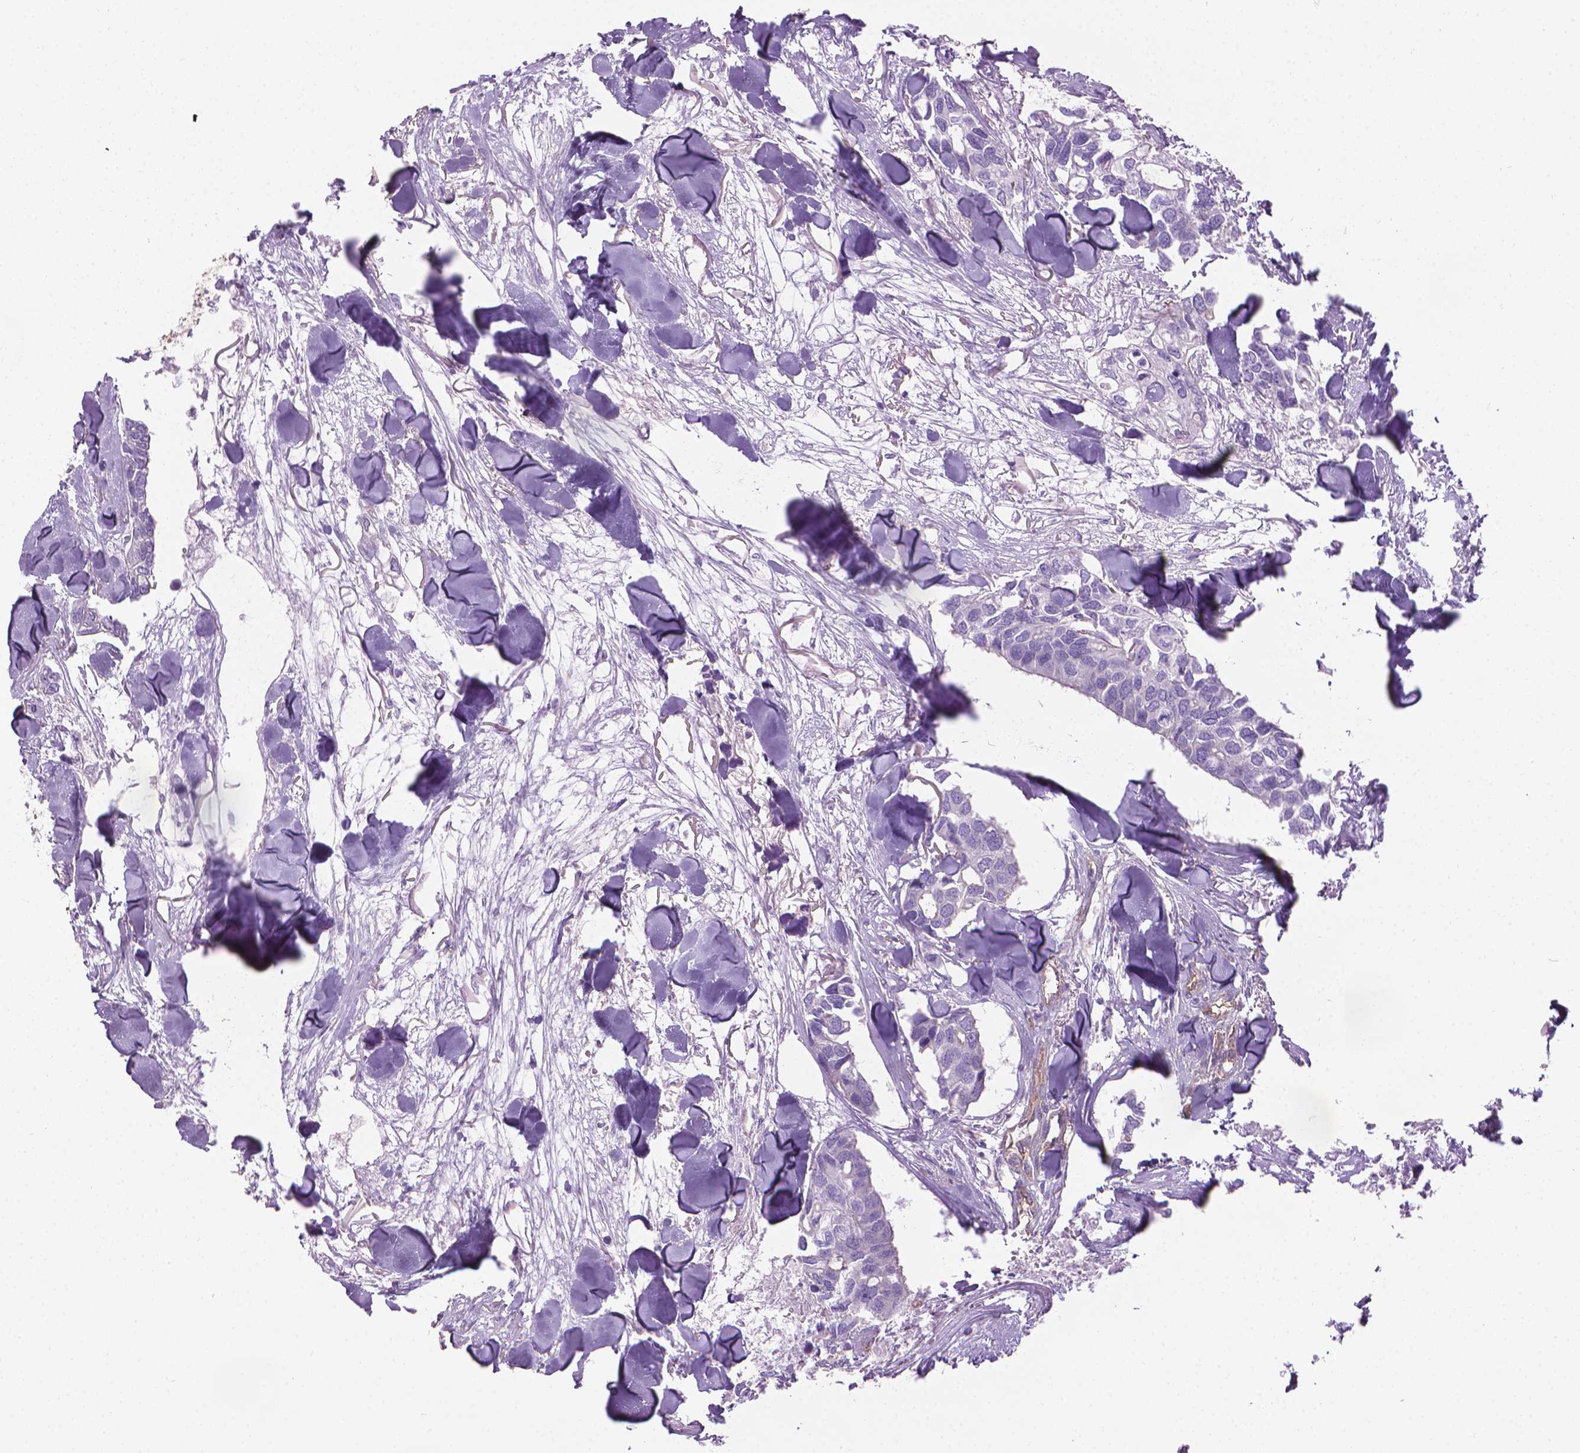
{"staining": {"intensity": "negative", "quantity": "none", "location": "none"}, "tissue": "breast cancer", "cell_type": "Tumor cells", "image_type": "cancer", "snomed": [{"axis": "morphology", "description": "Duct carcinoma"}, {"axis": "topography", "description": "Breast"}], "caption": "The image exhibits no significant staining in tumor cells of breast invasive ductal carcinoma.", "gene": "TENT5A", "patient": {"sex": "female", "age": 83}}